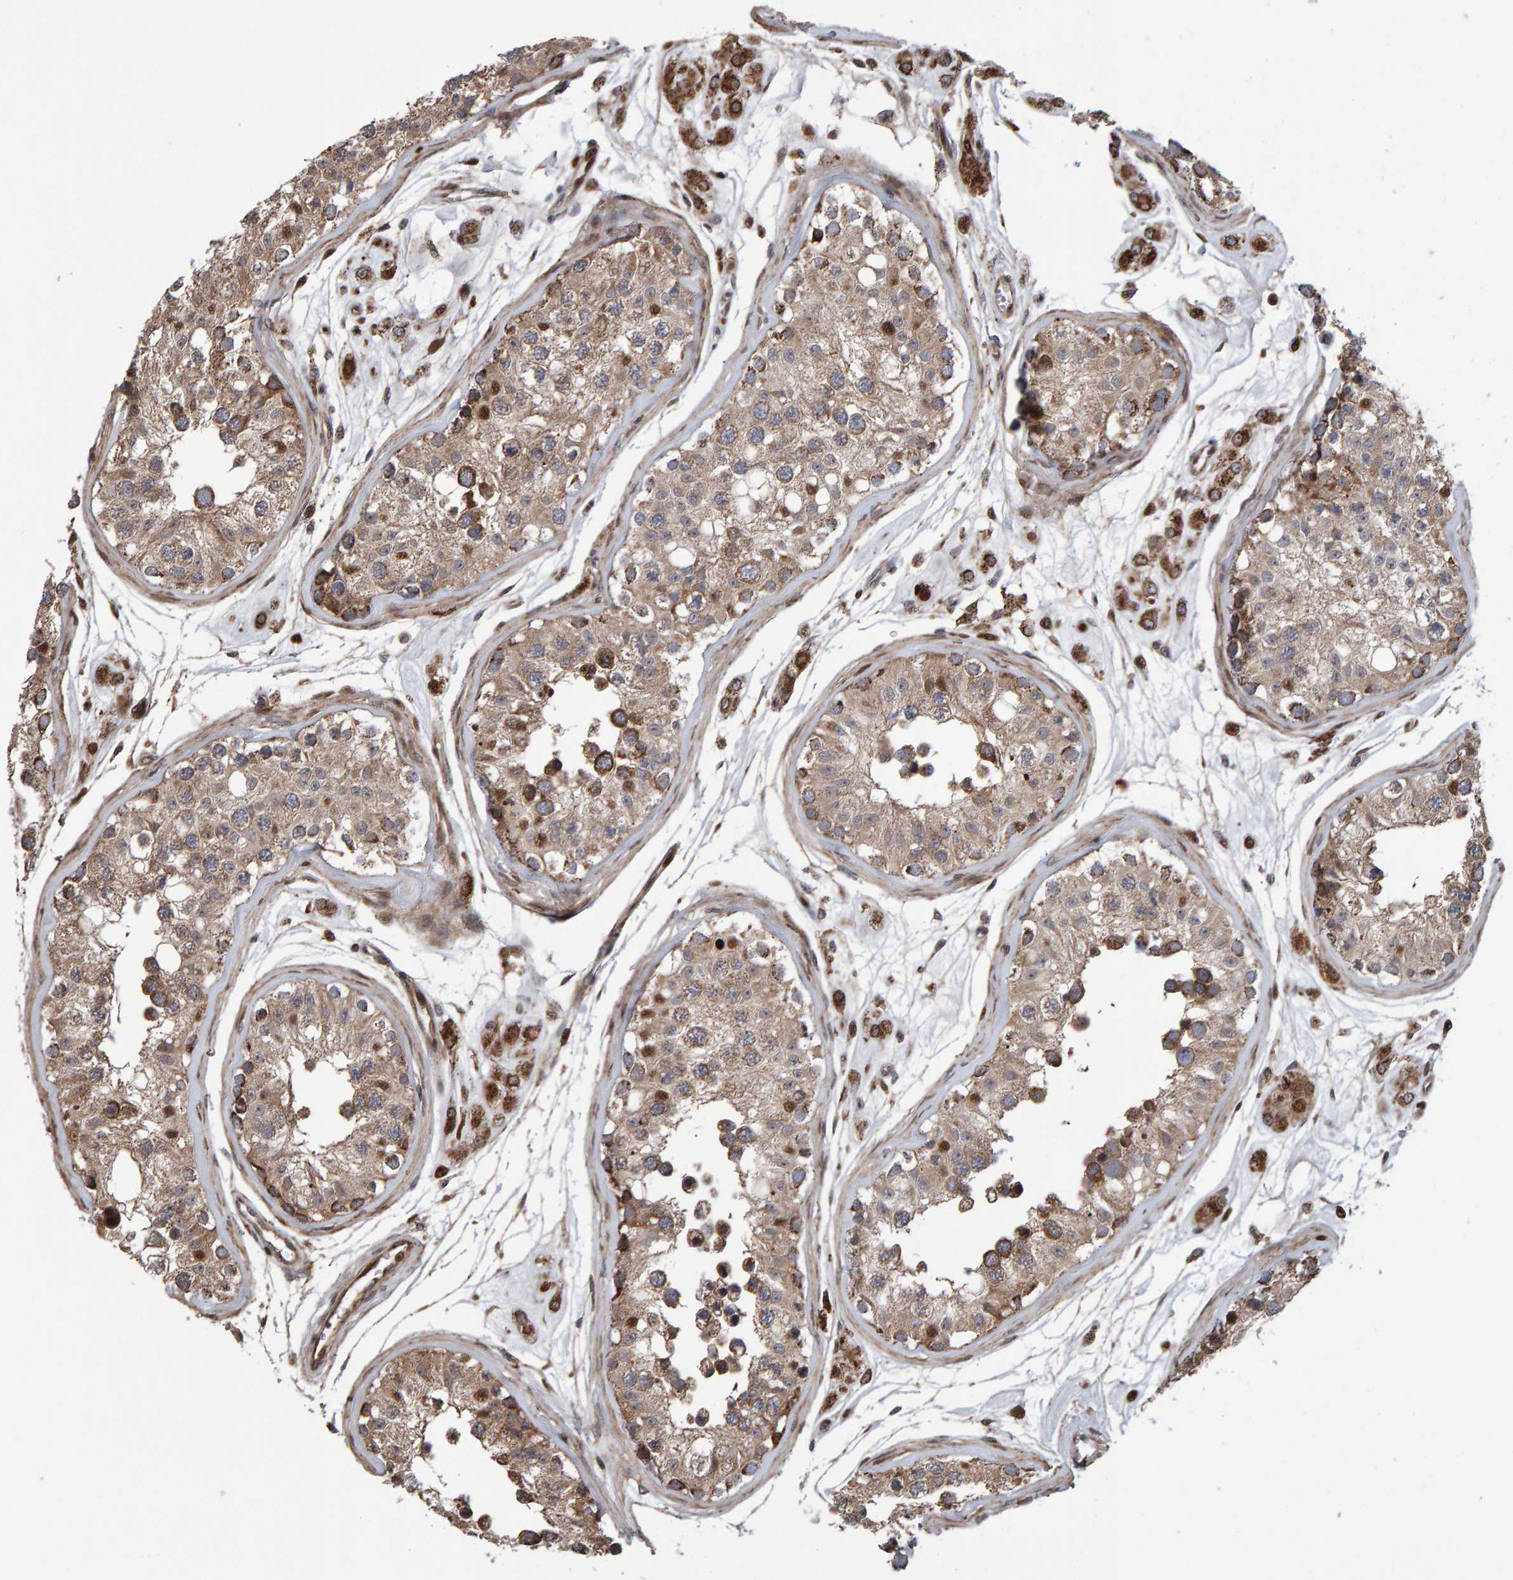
{"staining": {"intensity": "moderate", "quantity": ">75%", "location": "cytoplasmic/membranous"}, "tissue": "testis", "cell_type": "Cells in seminiferous ducts", "image_type": "normal", "snomed": [{"axis": "morphology", "description": "Normal tissue, NOS"}, {"axis": "morphology", "description": "Adenocarcinoma, metastatic, NOS"}, {"axis": "topography", "description": "Testis"}], "caption": "Immunohistochemical staining of benign testis shows moderate cytoplasmic/membranous protein expression in about >75% of cells in seminiferous ducts.", "gene": "PECR", "patient": {"sex": "male", "age": 26}}